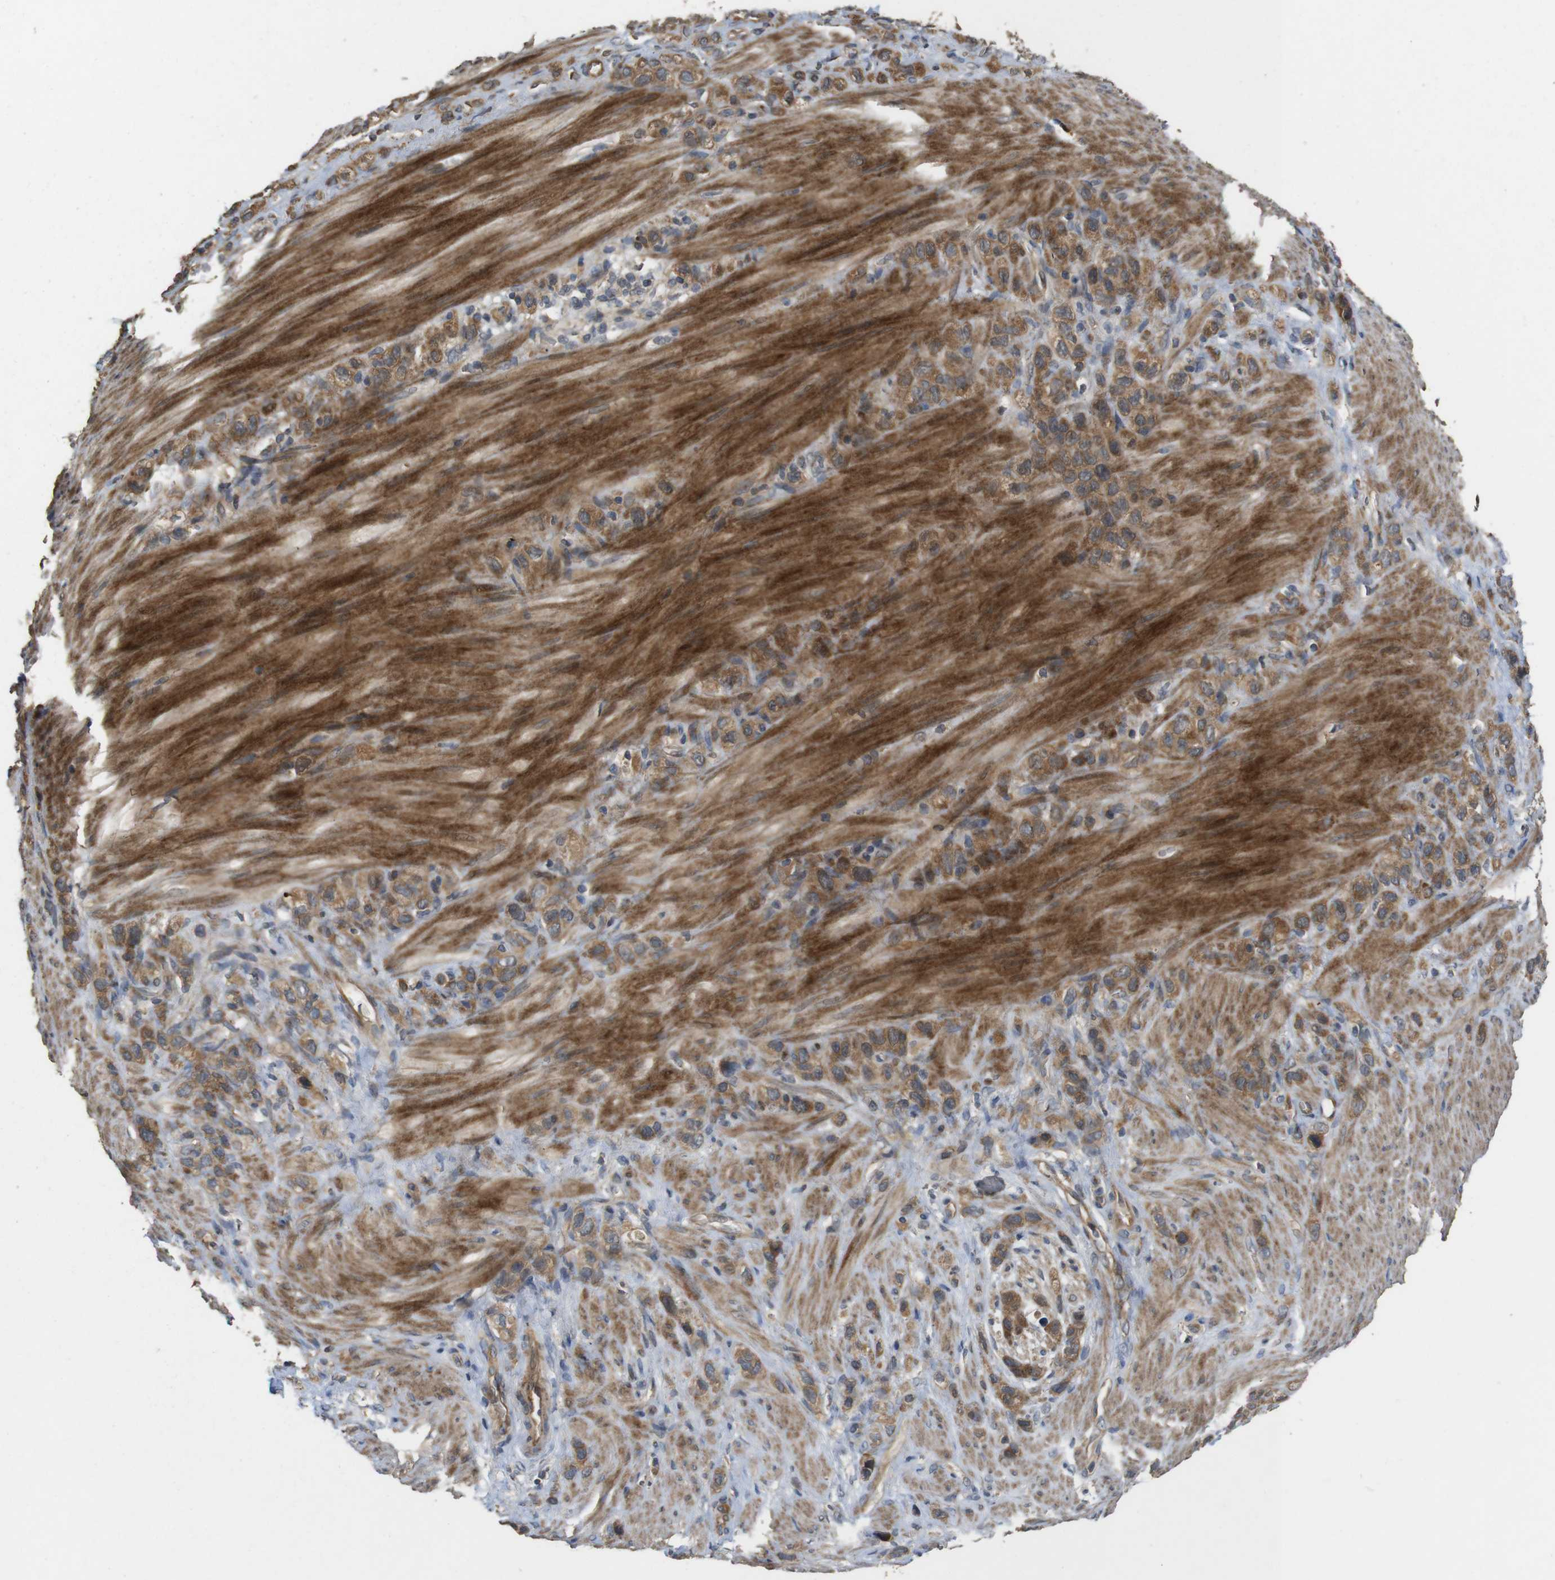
{"staining": {"intensity": "moderate", "quantity": ">75%", "location": "cytoplasmic/membranous"}, "tissue": "stomach cancer", "cell_type": "Tumor cells", "image_type": "cancer", "snomed": [{"axis": "morphology", "description": "Adenocarcinoma, NOS"}, {"axis": "morphology", "description": "Adenocarcinoma, High grade"}, {"axis": "topography", "description": "Stomach, upper"}, {"axis": "topography", "description": "Stomach, lower"}], "caption": "Stomach adenocarcinoma tissue displays moderate cytoplasmic/membranous expression in approximately >75% of tumor cells", "gene": "PCDHB10", "patient": {"sex": "female", "age": 65}}